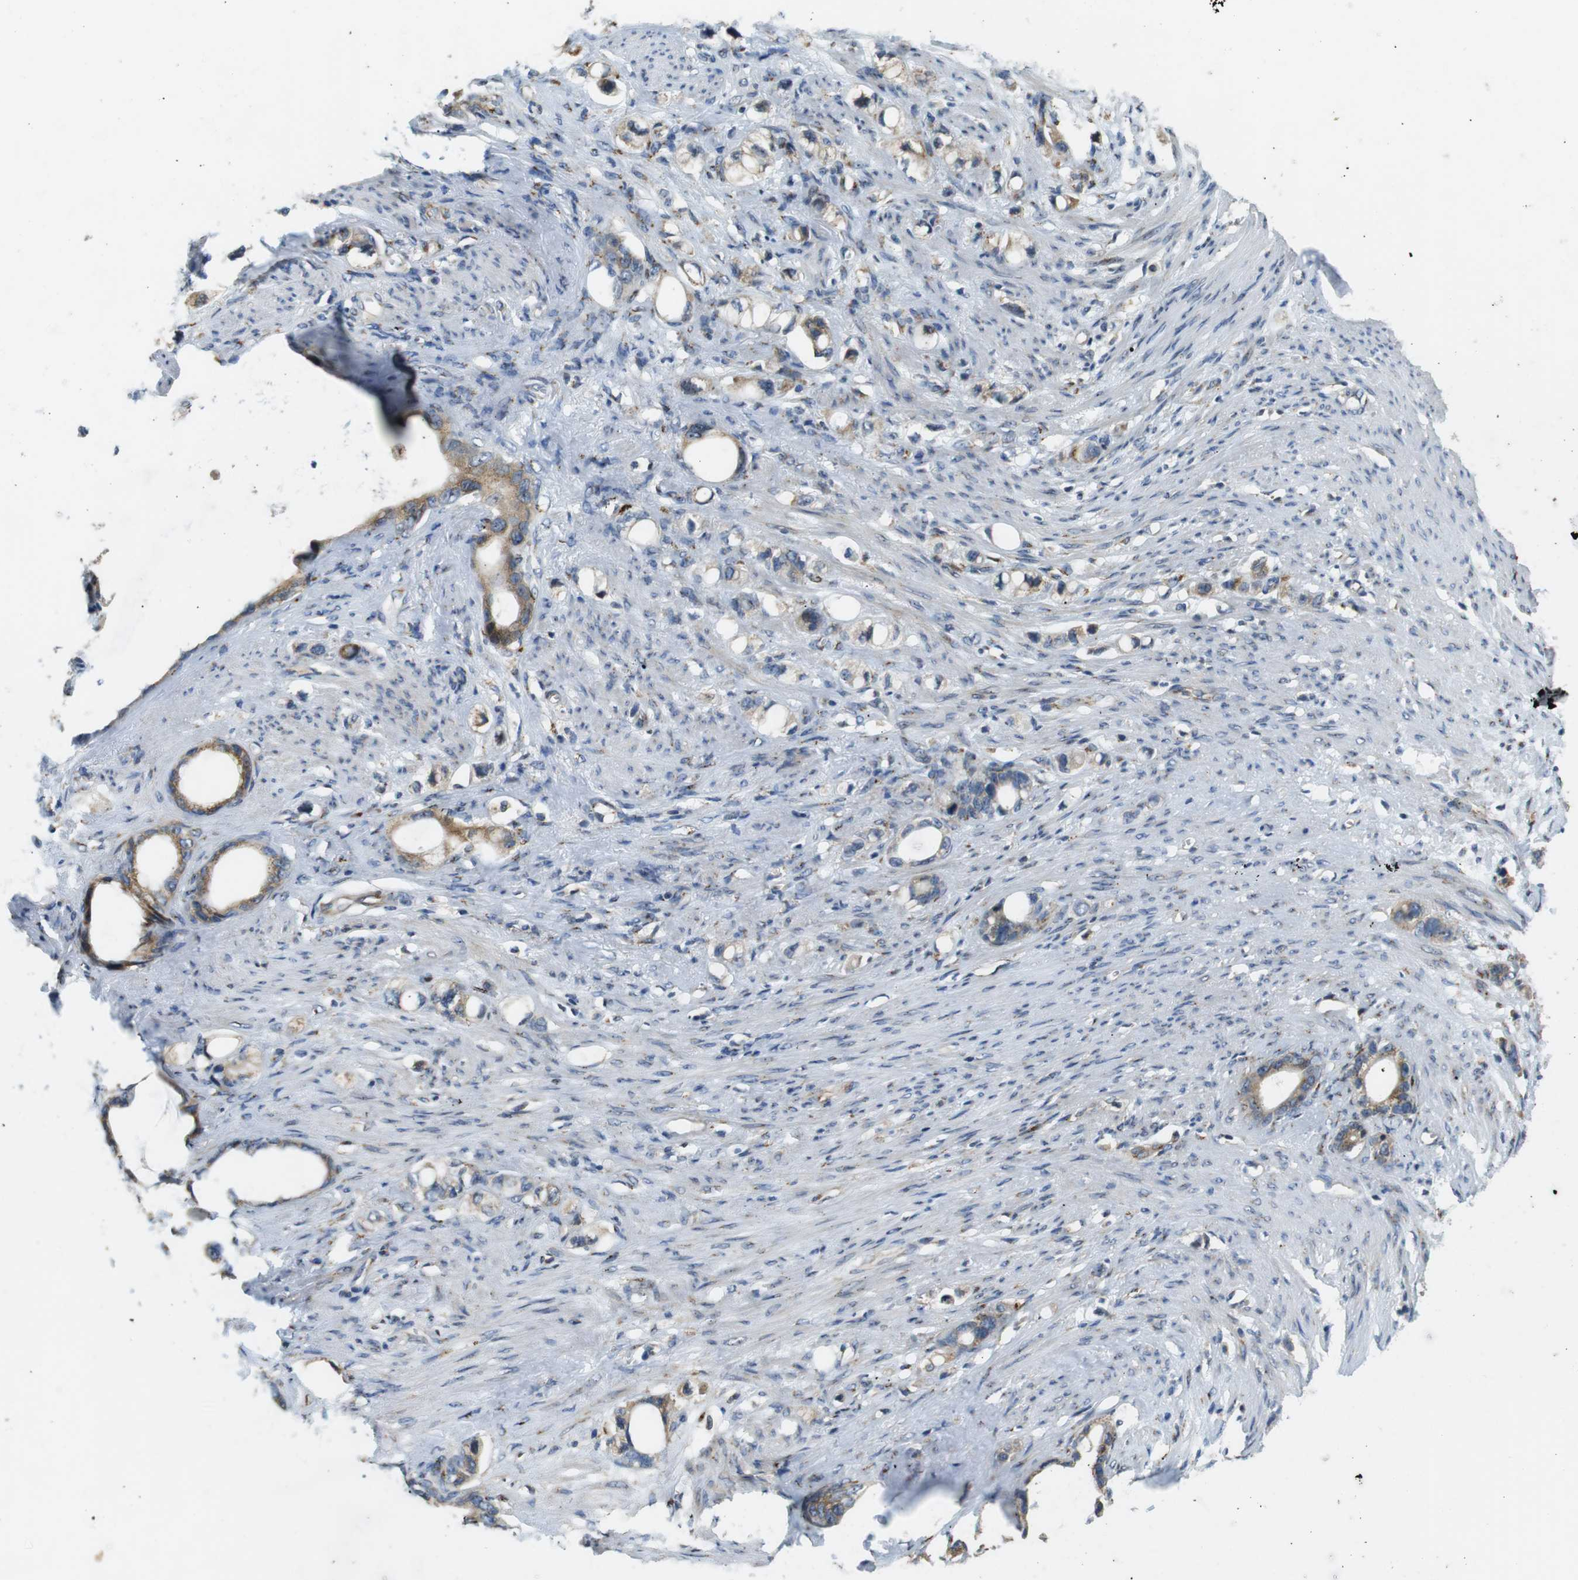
{"staining": {"intensity": "moderate", "quantity": "25%-75%", "location": "cytoplasmic/membranous"}, "tissue": "stomach cancer", "cell_type": "Tumor cells", "image_type": "cancer", "snomed": [{"axis": "morphology", "description": "Adenocarcinoma, NOS"}, {"axis": "topography", "description": "Stomach"}], "caption": "Immunohistochemistry (IHC) of human stomach adenocarcinoma reveals medium levels of moderate cytoplasmic/membranous staining in about 25%-75% of tumor cells.", "gene": "TMEM143", "patient": {"sex": "female", "age": 75}}